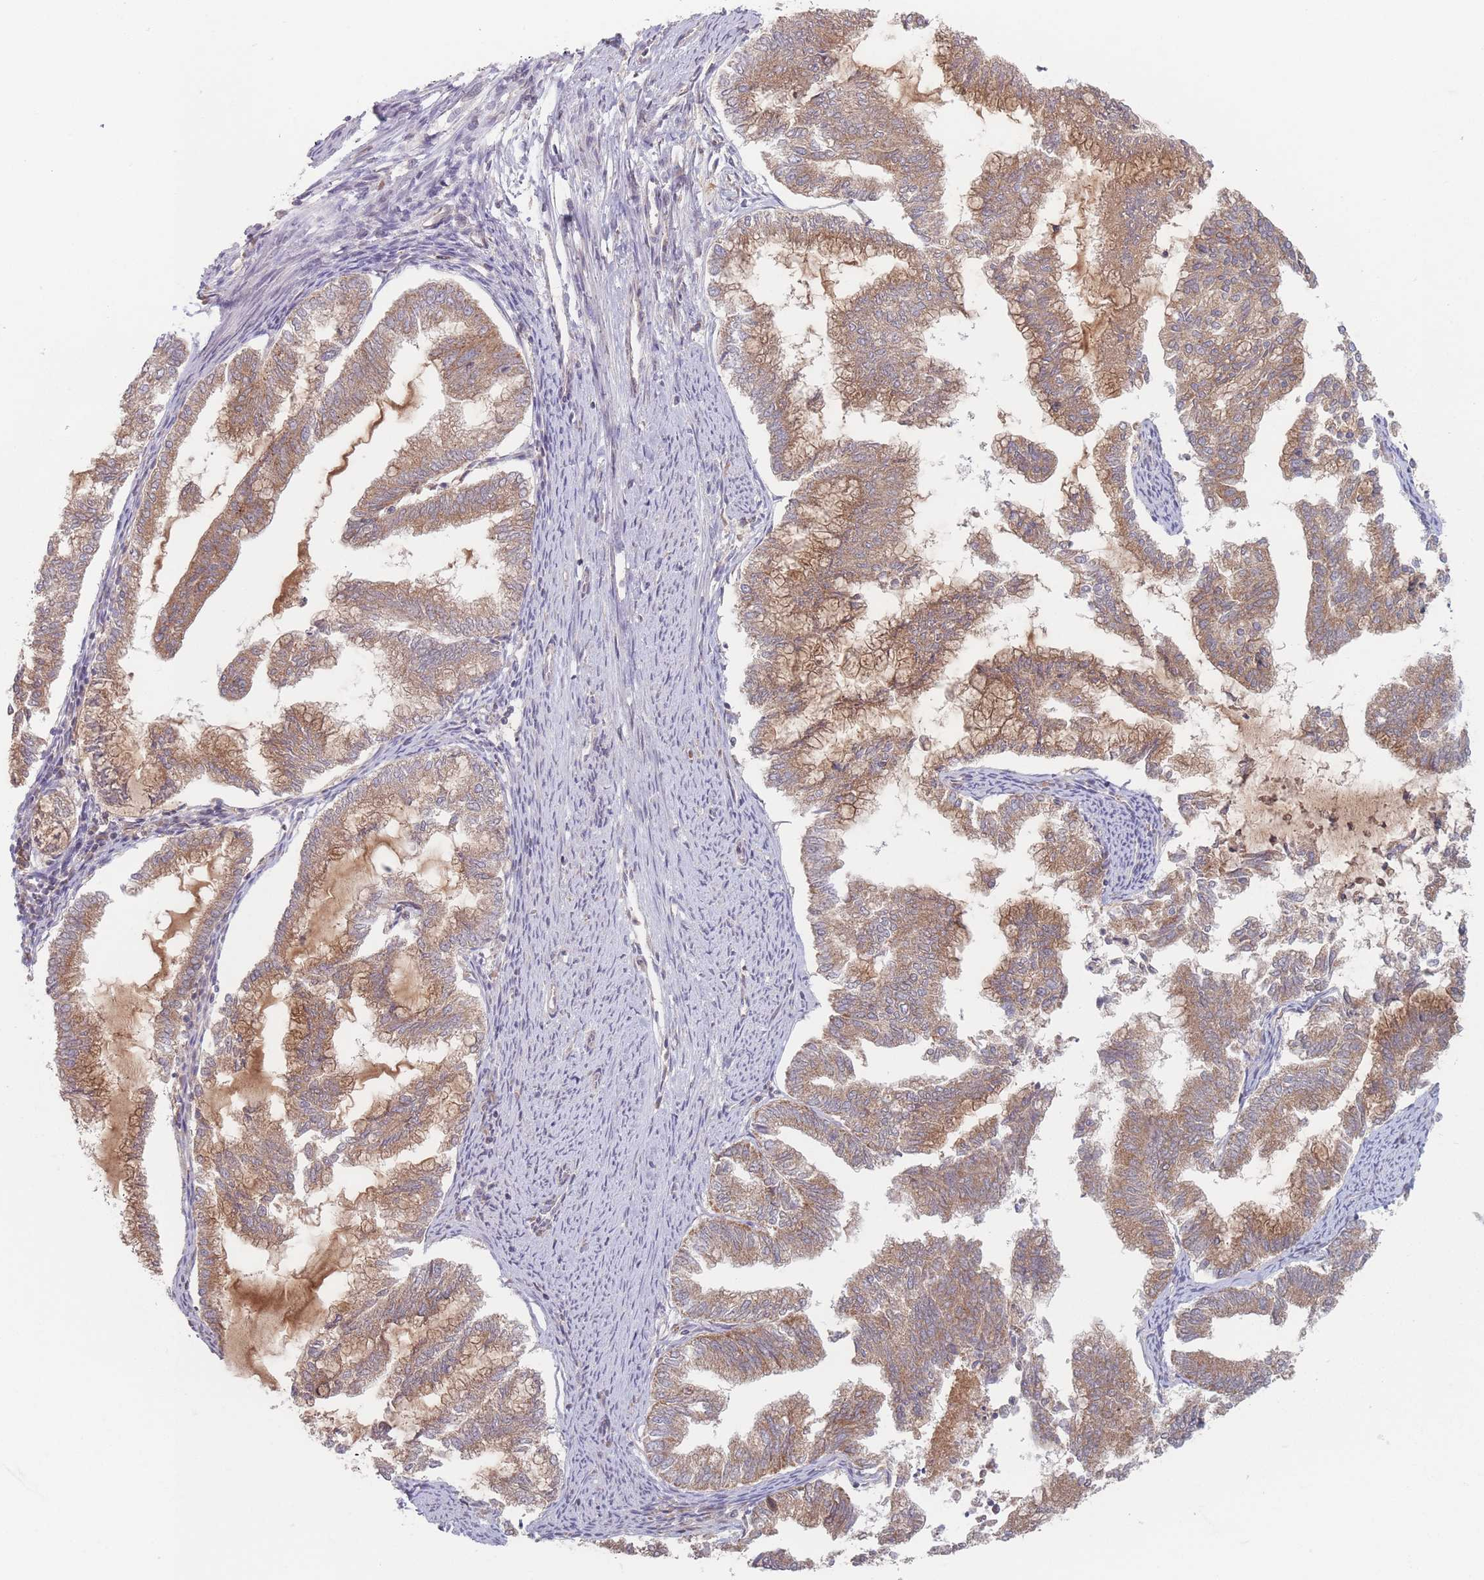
{"staining": {"intensity": "moderate", "quantity": ">75%", "location": "cytoplasmic/membranous"}, "tissue": "endometrial cancer", "cell_type": "Tumor cells", "image_type": "cancer", "snomed": [{"axis": "morphology", "description": "Adenocarcinoma, NOS"}, {"axis": "topography", "description": "Endometrium"}], "caption": "IHC micrograph of human adenocarcinoma (endometrial) stained for a protein (brown), which displays medium levels of moderate cytoplasmic/membranous staining in about >75% of tumor cells.", "gene": "PPM1A", "patient": {"sex": "female", "age": 79}}